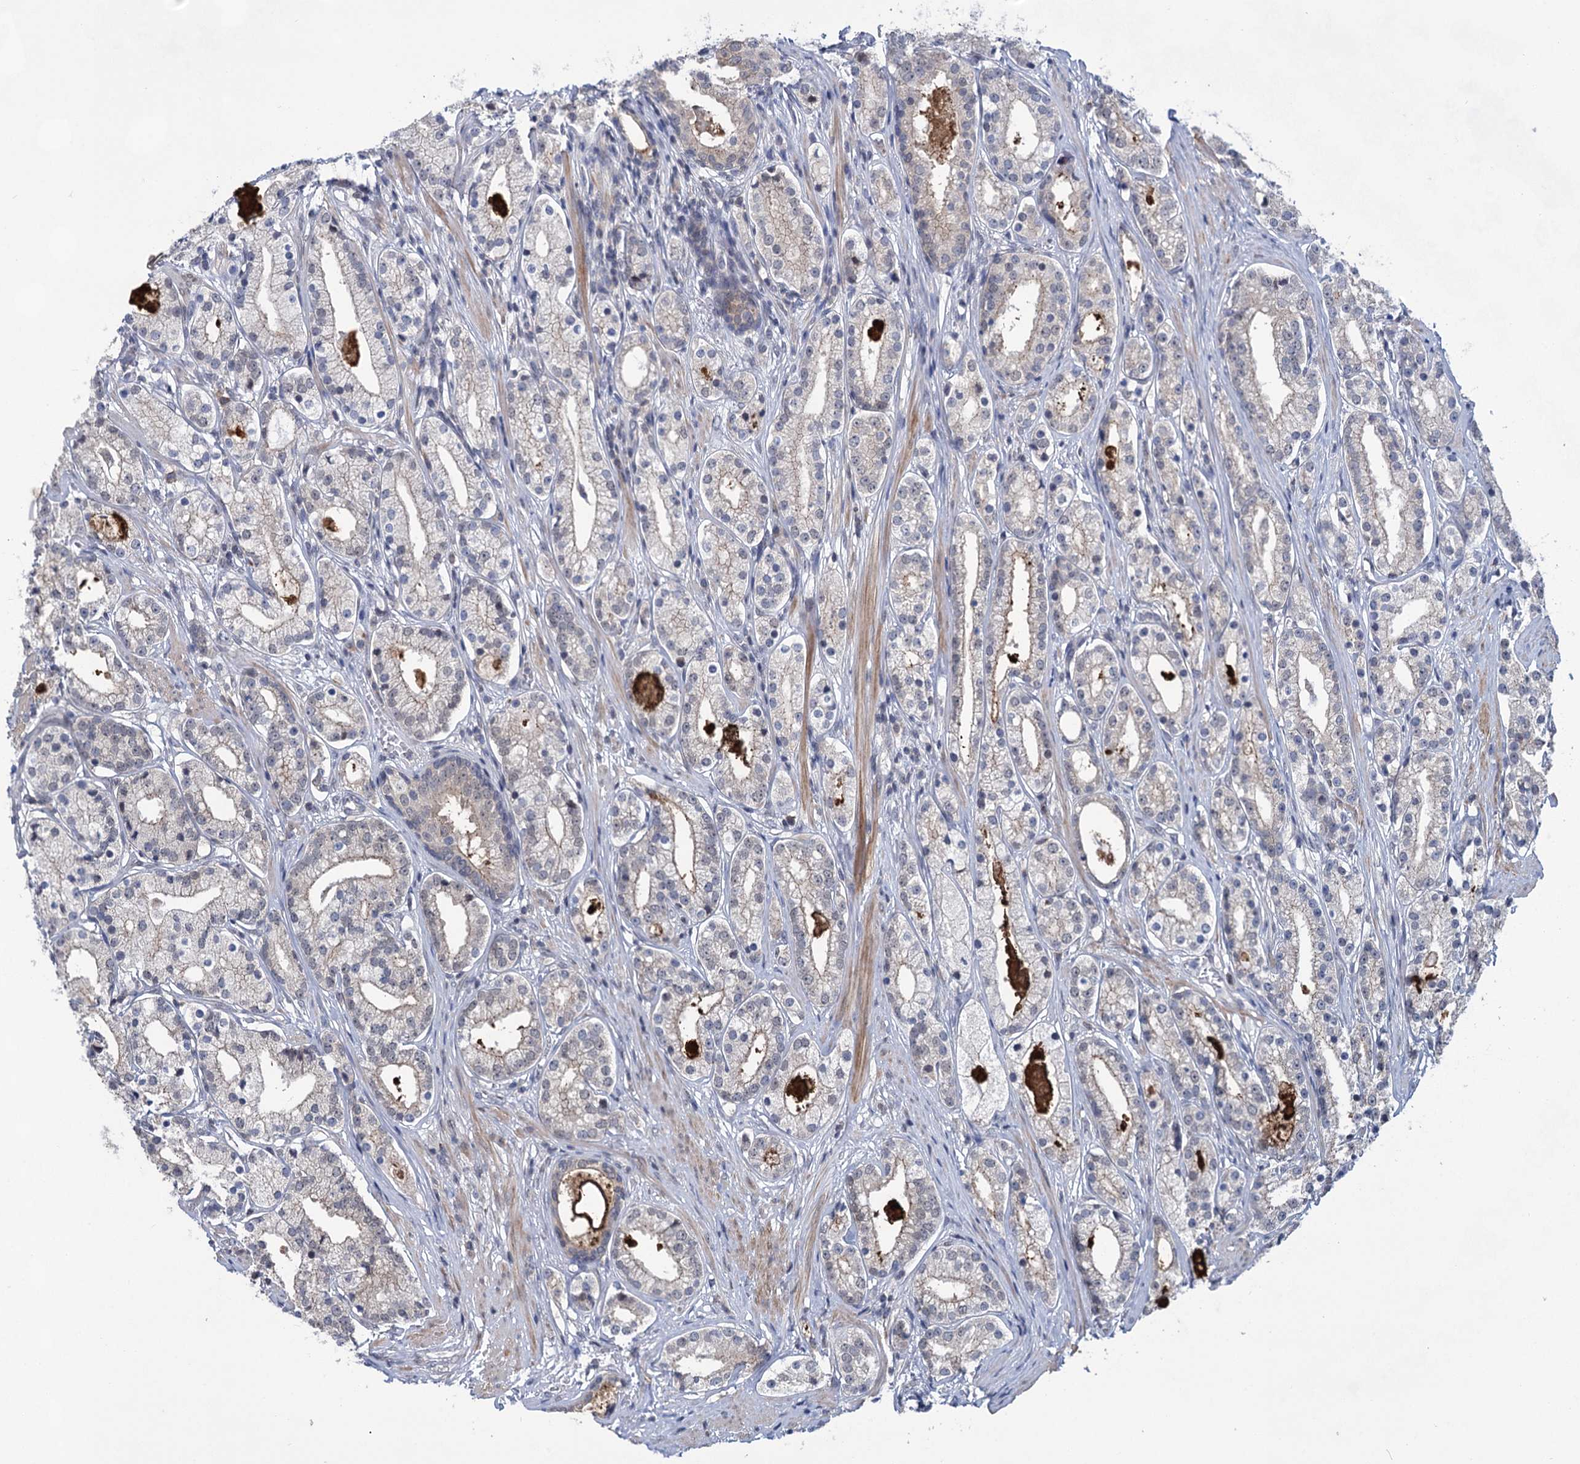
{"staining": {"intensity": "negative", "quantity": "none", "location": "none"}, "tissue": "prostate cancer", "cell_type": "Tumor cells", "image_type": "cancer", "snomed": [{"axis": "morphology", "description": "Adenocarcinoma, High grade"}, {"axis": "topography", "description": "Prostate"}], "caption": "Tumor cells show no significant staining in high-grade adenocarcinoma (prostate). (DAB (3,3'-diaminobenzidine) immunohistochemistry, high magnification).", "gene": "TTC17", "patient": {"sex": "male", "age": 69}}